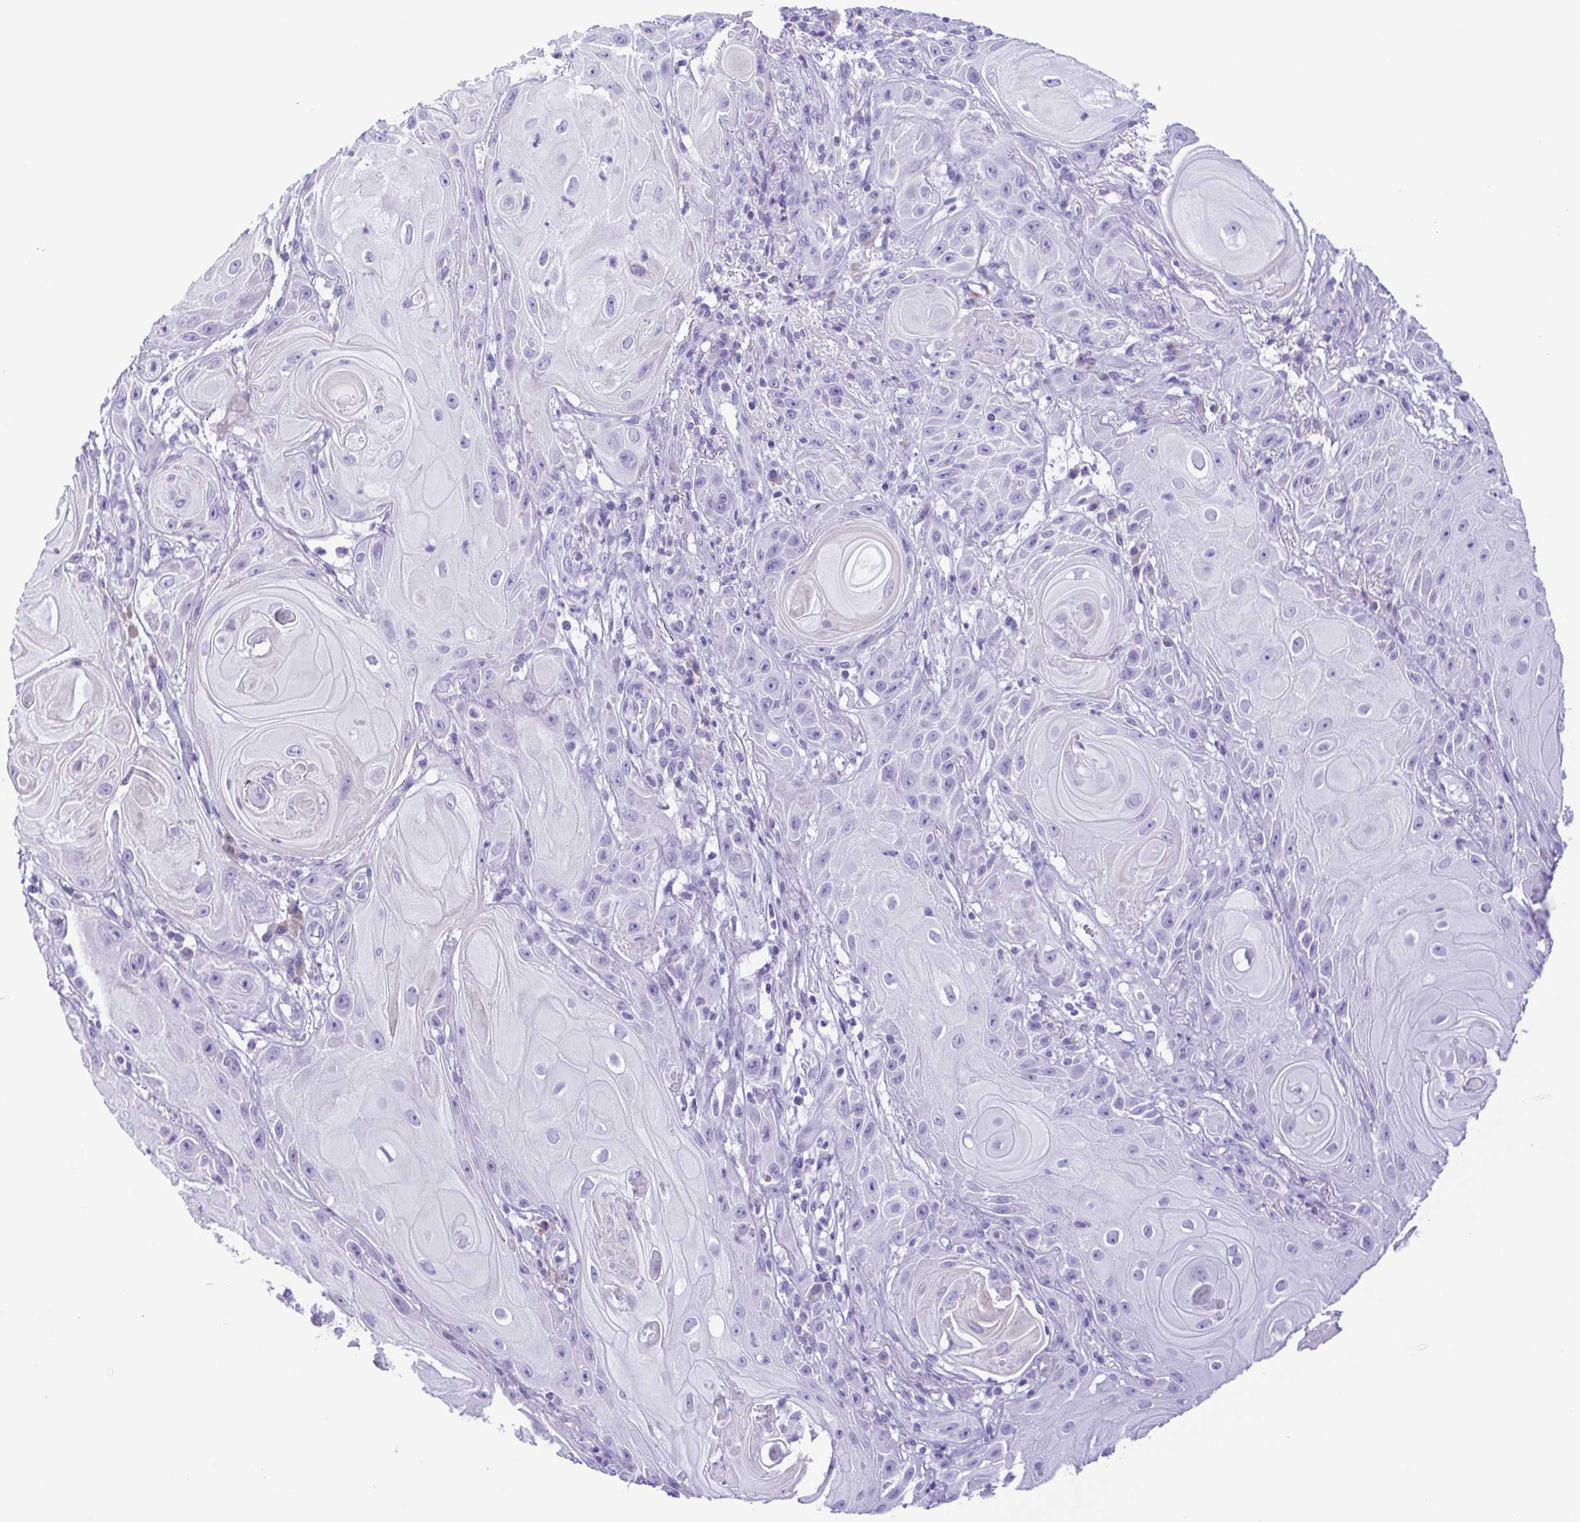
{"staining": {"intensity": "negative", "quantity": "none", "location": "none"}, "tissue": "skin cancer", "cell_type": "Tumor cells", "image_type": "cancer", "snomed": [{"axis": "morphology", "description": "Squamous cell carcinoma, NOS"}, {"axis": "topography", "description": "Skin"}], "caption": "Immunohistochemical staining of skin cancer shows no significant expression in tumor cells. (DAB immunohistochemistry, high magnification).", "gene": "PAK3", "patient": {"sex": "male", "age": 62}}